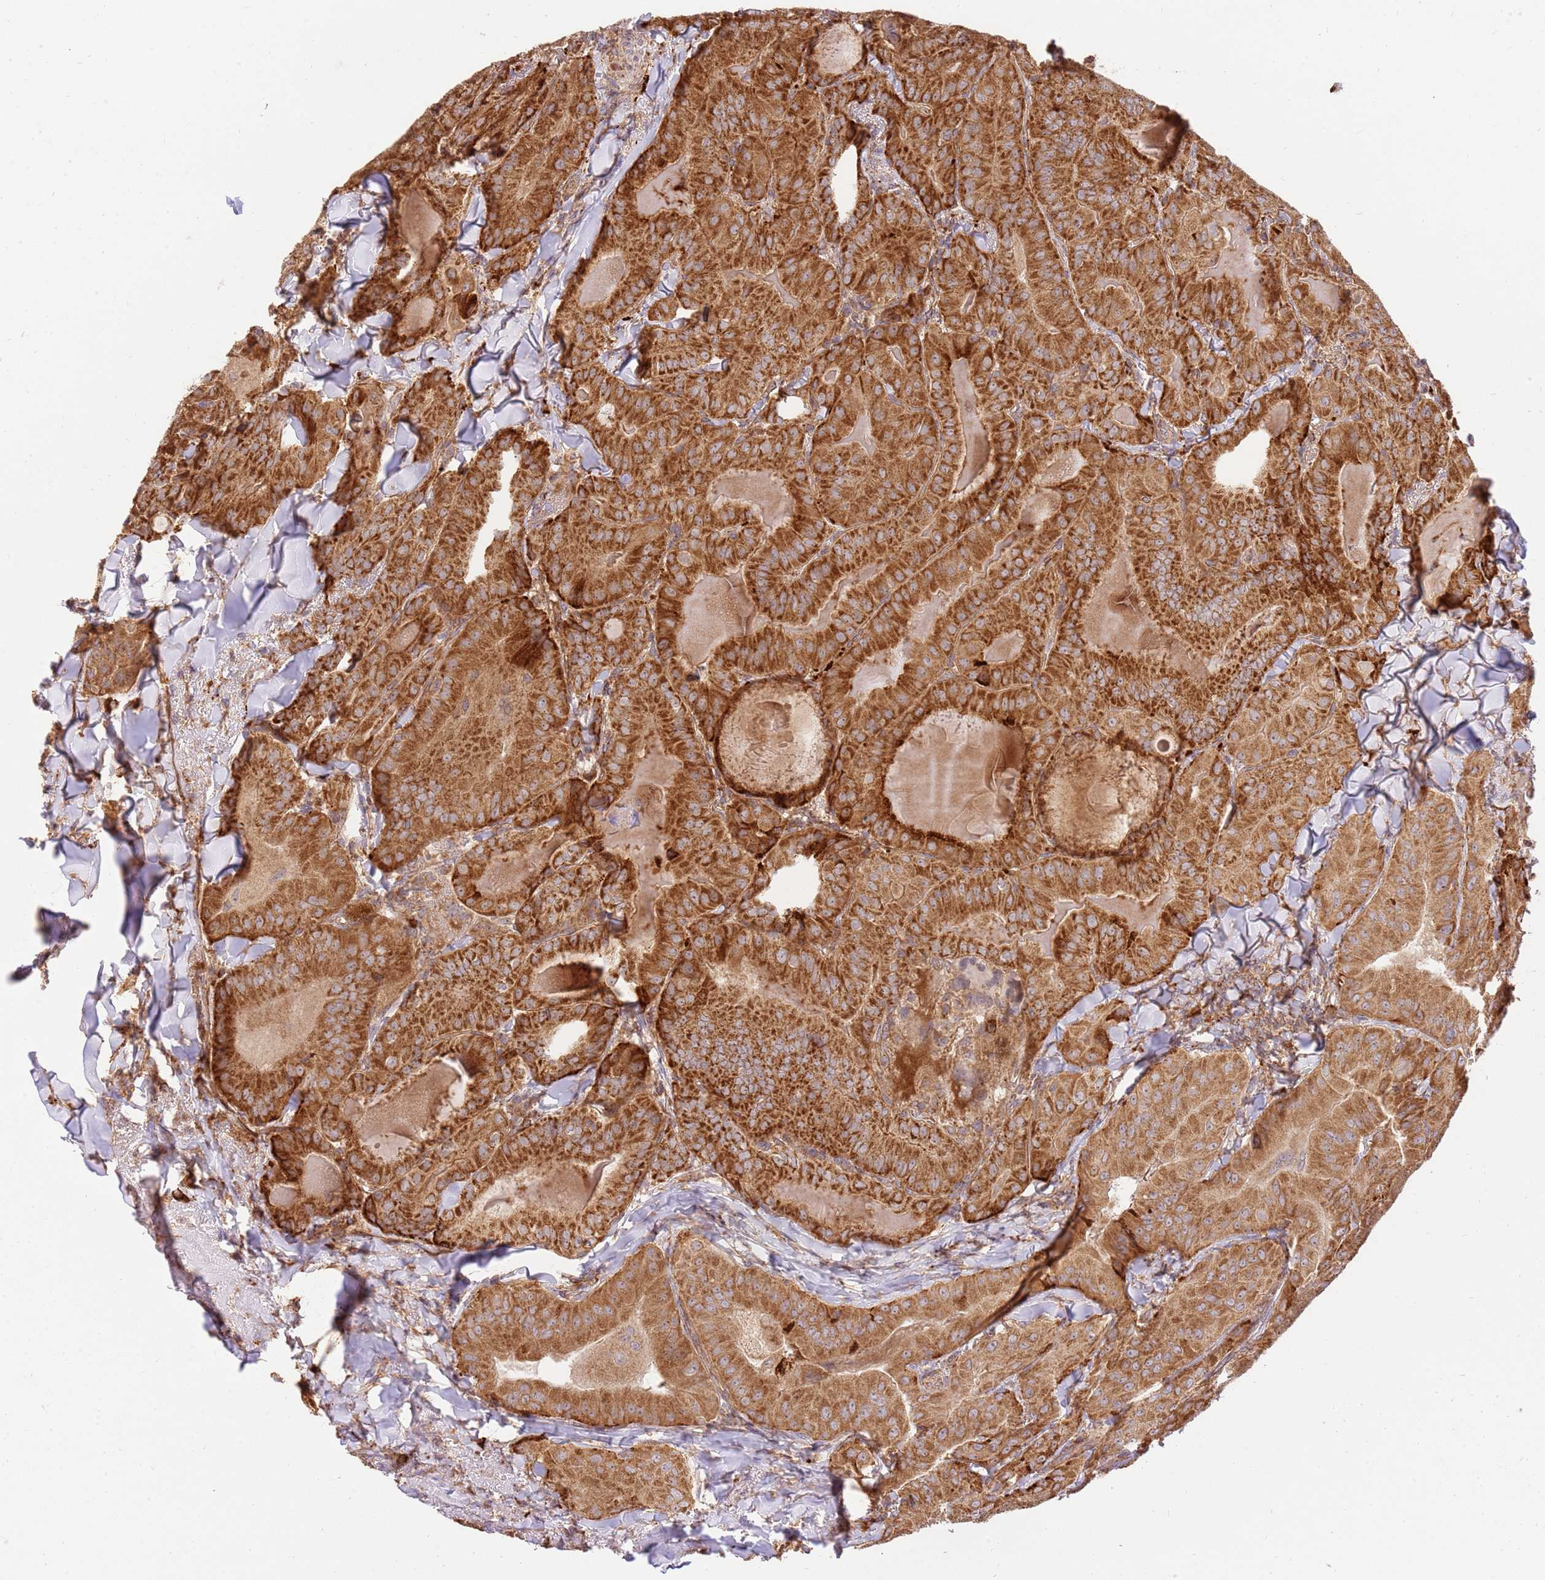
{"staining": {"intensity": "strong", "quantity": ">75%", "location": "cytoplasmic/membranous"}, "tissue": "thyroid cancer", "cell_type": "Tumor cells", "image_type": "cancer", "snomed": [{"axis": "morphology", "description": "Papillary adenocarcinoma, NOS"}, {"axis": "topography", "description": "Thyroid gland"}], "caption": "Strong cytoplasmic/membranous staining for a protein is present in approximately >75% of tumor cells of thyroid cancer (papillary adenocarcinoma) using immunohistochemistry (IHC).", "gene": "SPATA2L", "patient": {"sex": "female", "age": 68}}